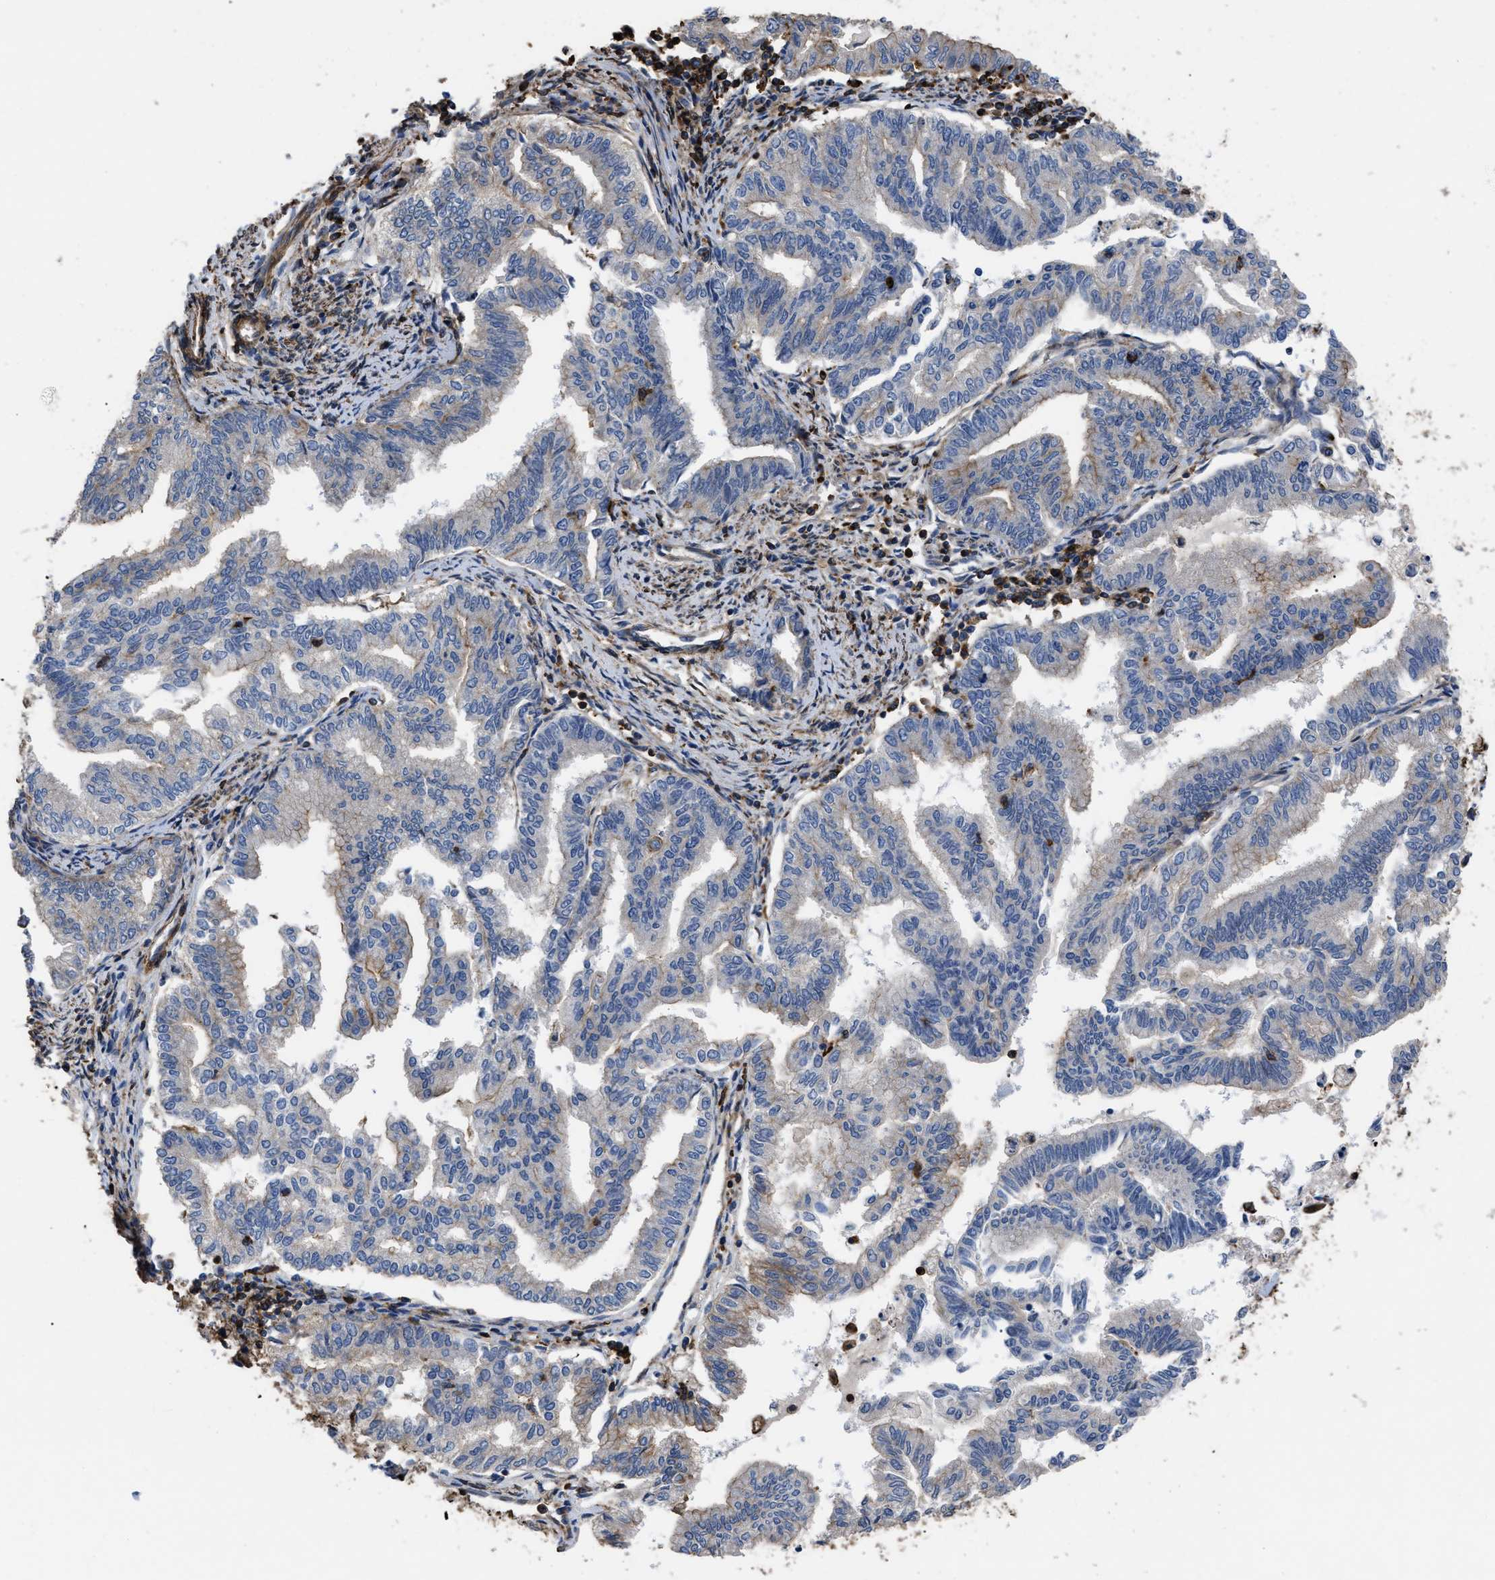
{"staining": {"intensity": "weak", "quantity": "<25%", "location": "cytoplasmic/membranous"}, "tissue": "endometrial cancer", "cell_type": "Tumor cells", "image_type": "cancer", "snomed": [{"axis": "morphology", "description": "Adenocarcinoma, NOS"}, {"axis": "topography", "description": "Endometrium"}], "caption": "High magnification brightfield microscopy of endometrial adenocarcinoma stained with DAB (brown) and counterstained with hematoxylin (blue): tumor cells show no significant staining.", "gene": "SCUBE2", "patient": {"sex": "female", "age": 79}}